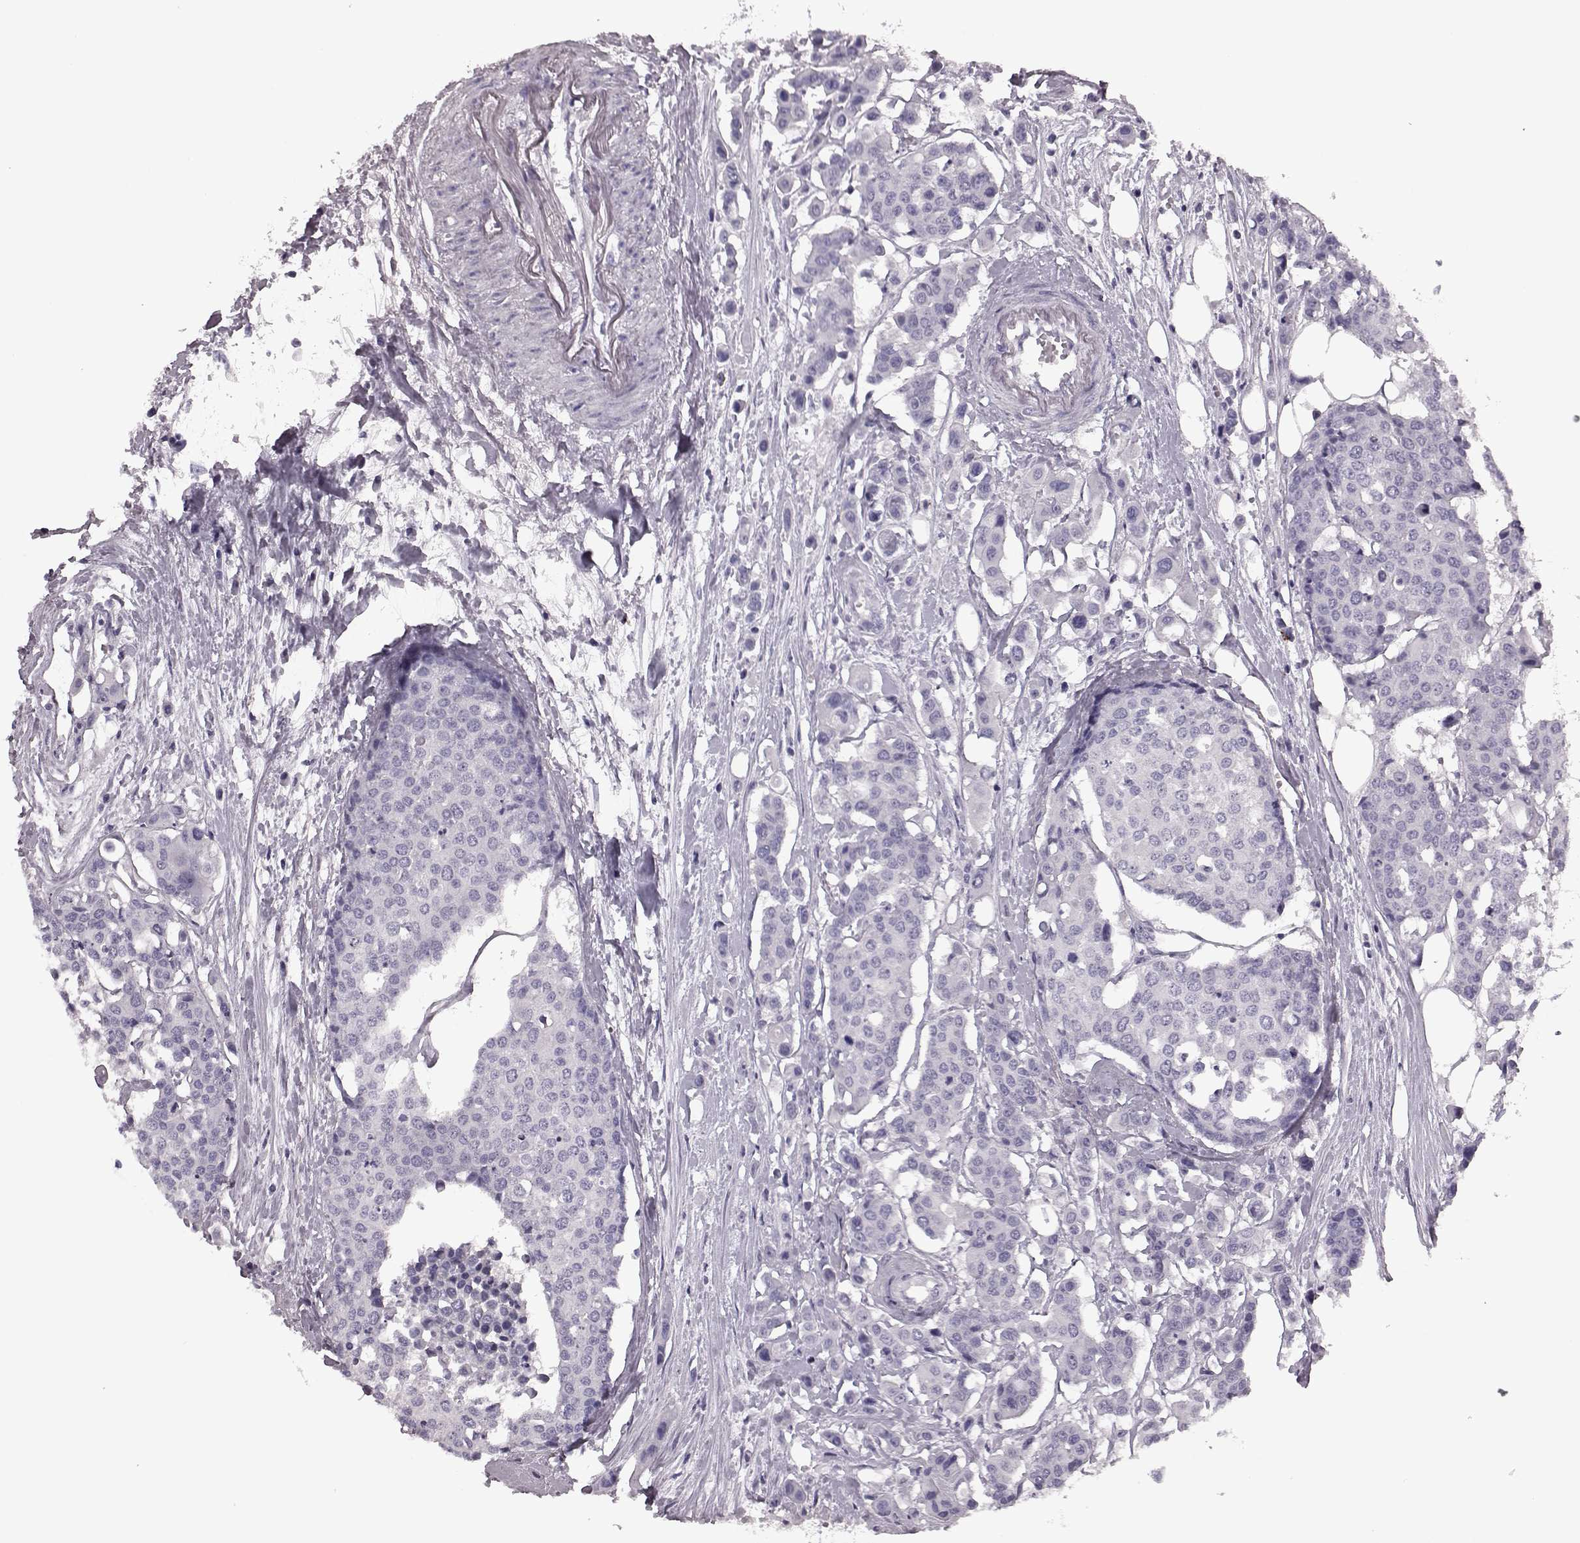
{"staining": {"intensity": "negative", "quantity": "none", "location": "none"}, "tissue": "carcinoid", "cell_type": "Tumor cells", "image_type": "cancer", "snomed": [{"axis": "morphology", "description": "Carcinoid, malignant, NOS"}, {"axis": "topography", "description": "Colon"}], "caption": "This is a micrograph of immunohistochemistry (IHC) staining of carcinoid, which shows no expression in tumor cells.", "gene": "SNTG1", "patient": {"sex": "male", "age": 81}}